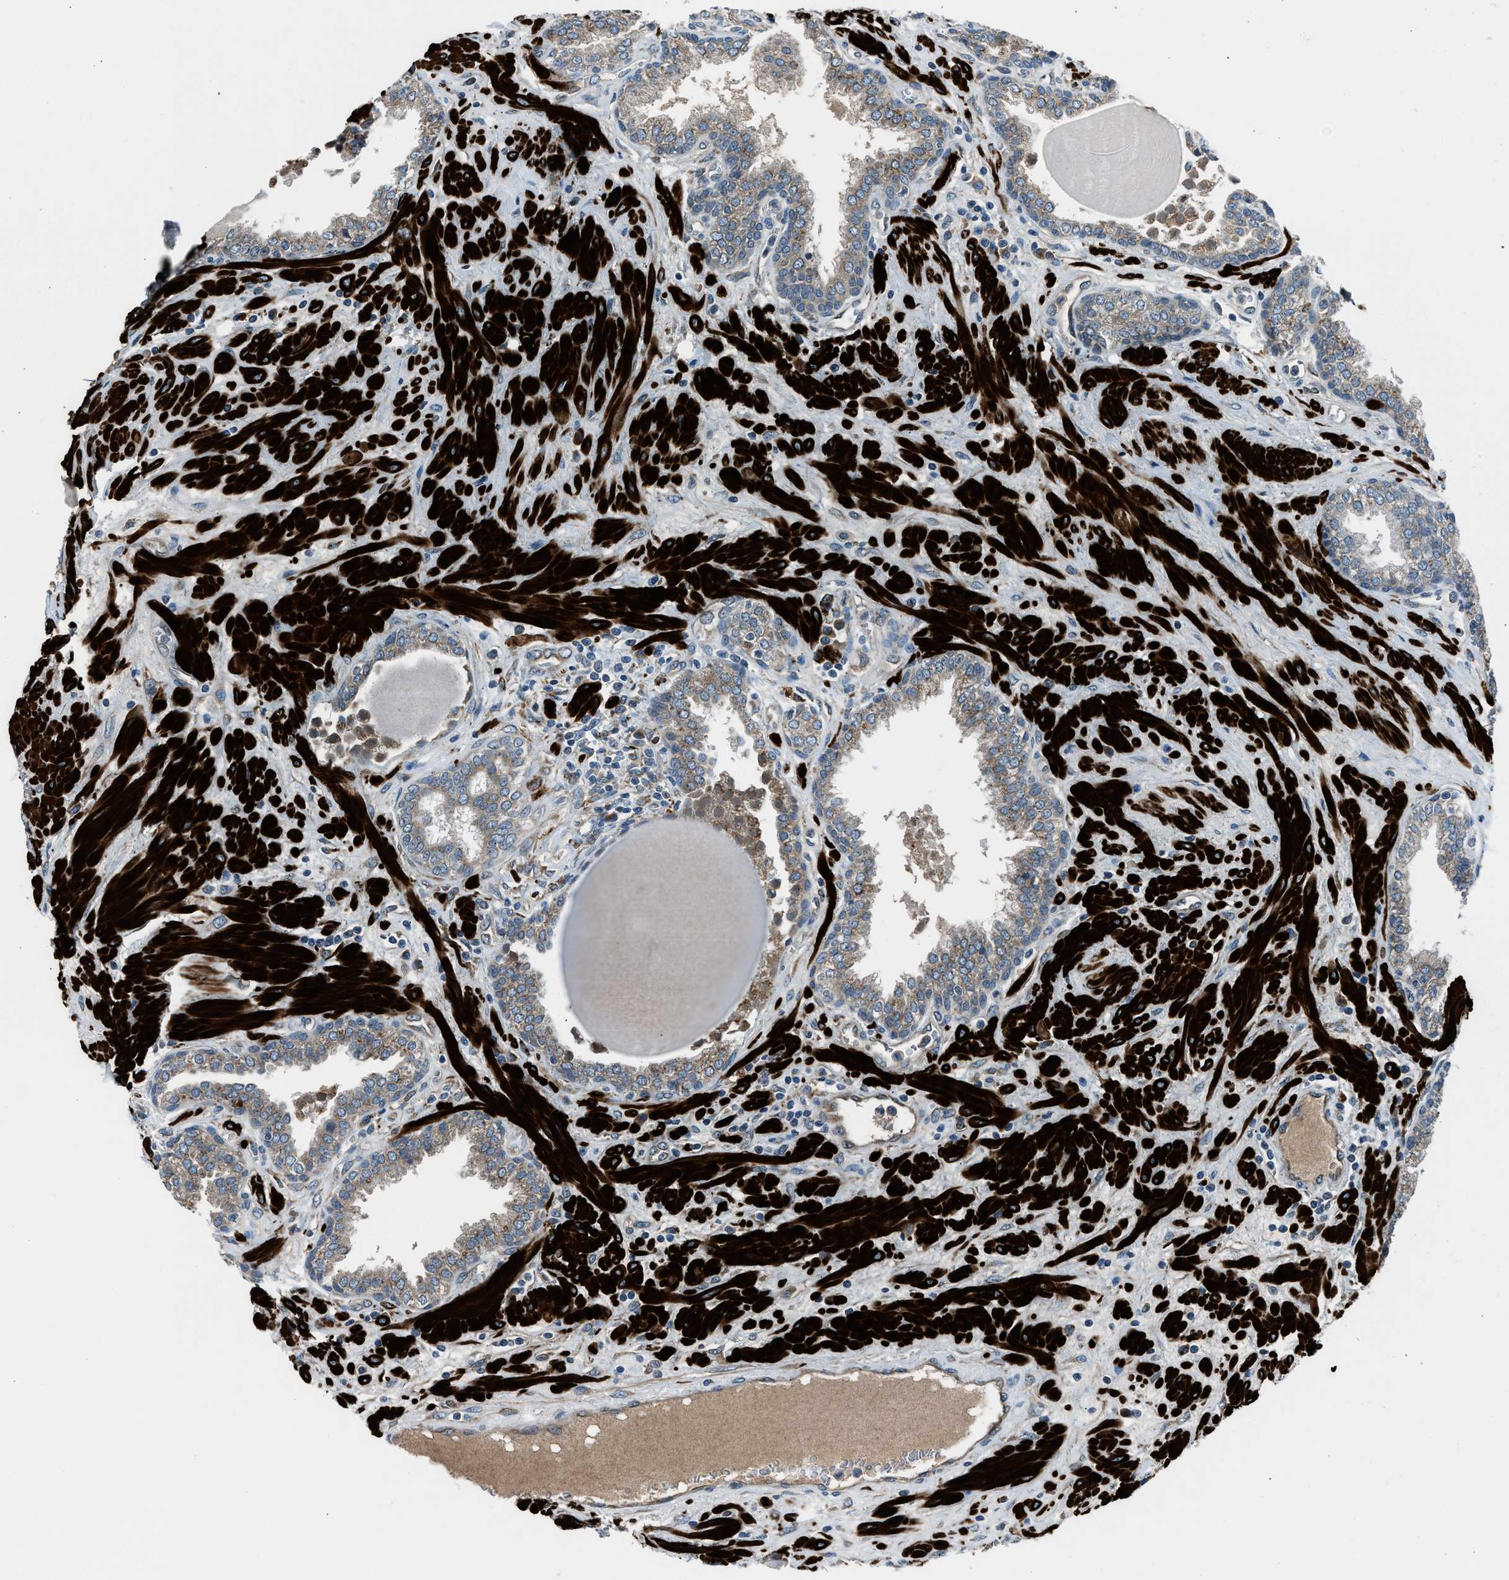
{"staining": {"intensity": "weak", "quantity": "25%-75%", "location": "cytoplasmic/membranous"}, "tissue": "prostate", "cell_type": "Glandular cells", "image_type": "normal", "snomed": [{"axis": "morphology", "description": "Normal tissue, NOS"}, {"axis": "topography", "description": "Prostate"}], "caption": "This photomicrograph exhibits IHC staining of normal human prostate, with low weak cytoplasmic/membranous expression in approximately 25%-75% of glandular cells.", "gene": "LMBR1", "patient": {"sex": "male", "age": 51}}